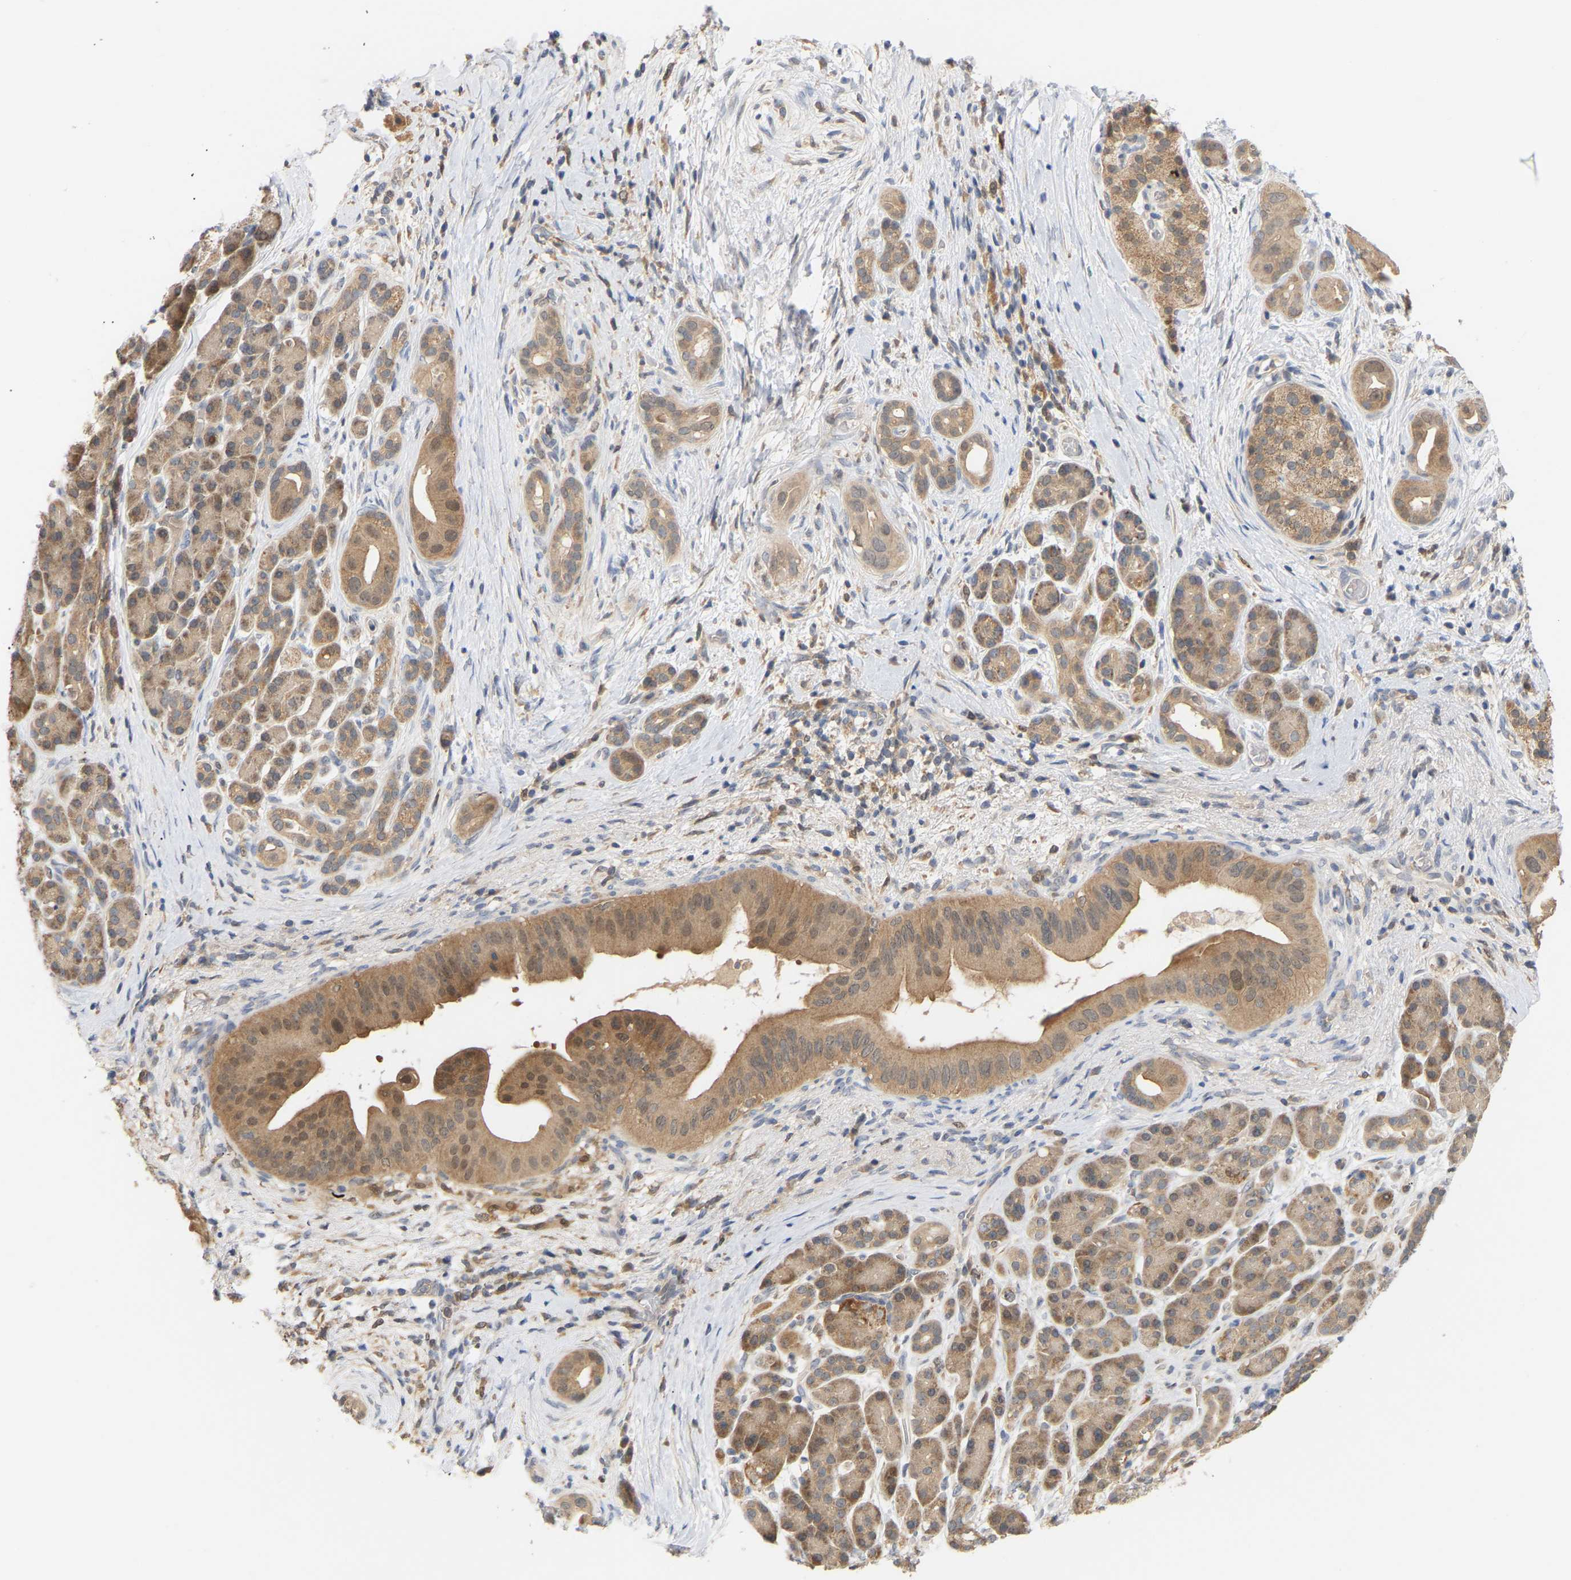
{"staining": {"intensity": "weak", "quantity": ">75%", "location": "cytoplasmic/membranous,nuclear"}, "tissue": "pancreatic cancer", "cell_type": "Tumor cells", "image_type": "cancer", "snomed": [{"axis": "morphology", "description": "Adenocarcinoma, NOS"}, {"axis": "topography", "description": "Pancreas"}], "caption": "Tumor cells exhibit low levels of weak cytoplasmic/membranous and nuclear staining in approximately >75% of cells in human pancreatic cancer. The protein is shown in brown color, while the nuclei are stained blue.", "gene": "TPMT", "patient": {"sex": "male", "age": 55}}